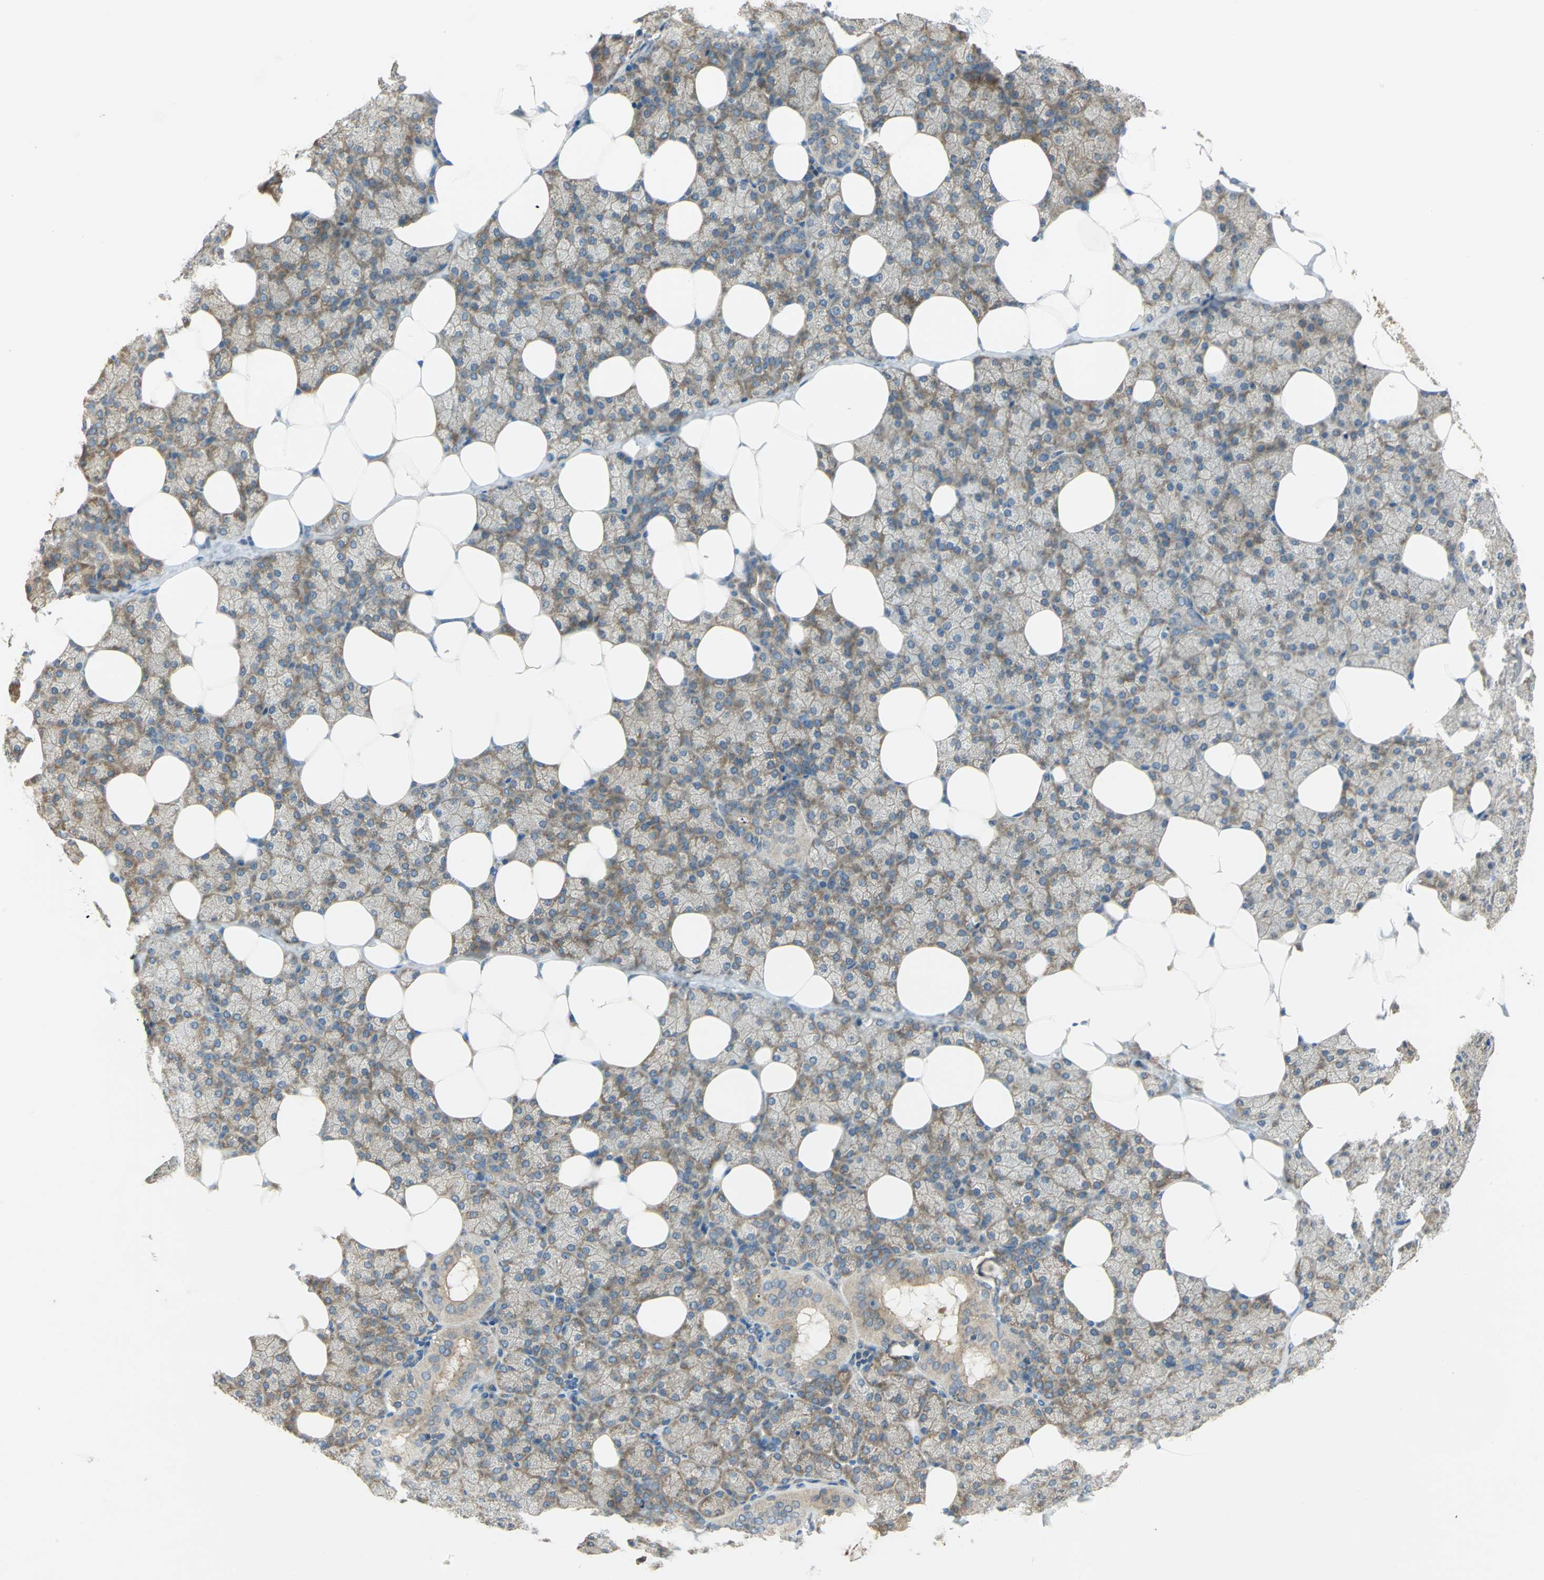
{"staining": {"intensity": "moderate", "quantity": "25%-75%", "location": "cytoplasmic/membranous"}, "tissue": "salivary gland", "cell_type": "Glandular cells", "image_type": "normal", "snomed": [{"axis": "morphology", "description": "Normal tissue, NOS"}, {"axis": "topography", "description": "Lymph node"}, {"axis": "topography", "description": "Salivary gland"}], "caption": "This photomicrograph displays benign salivary gland stained with immunohistochemistry (IHC) to label a protein in brown. The cytoplasmic/membranous of glandular cells show moderate positivity for the protein. Nuclei are counter-stained blue.", "gene": "SHC2", "patient": {"sex": "male", "age": 8}}